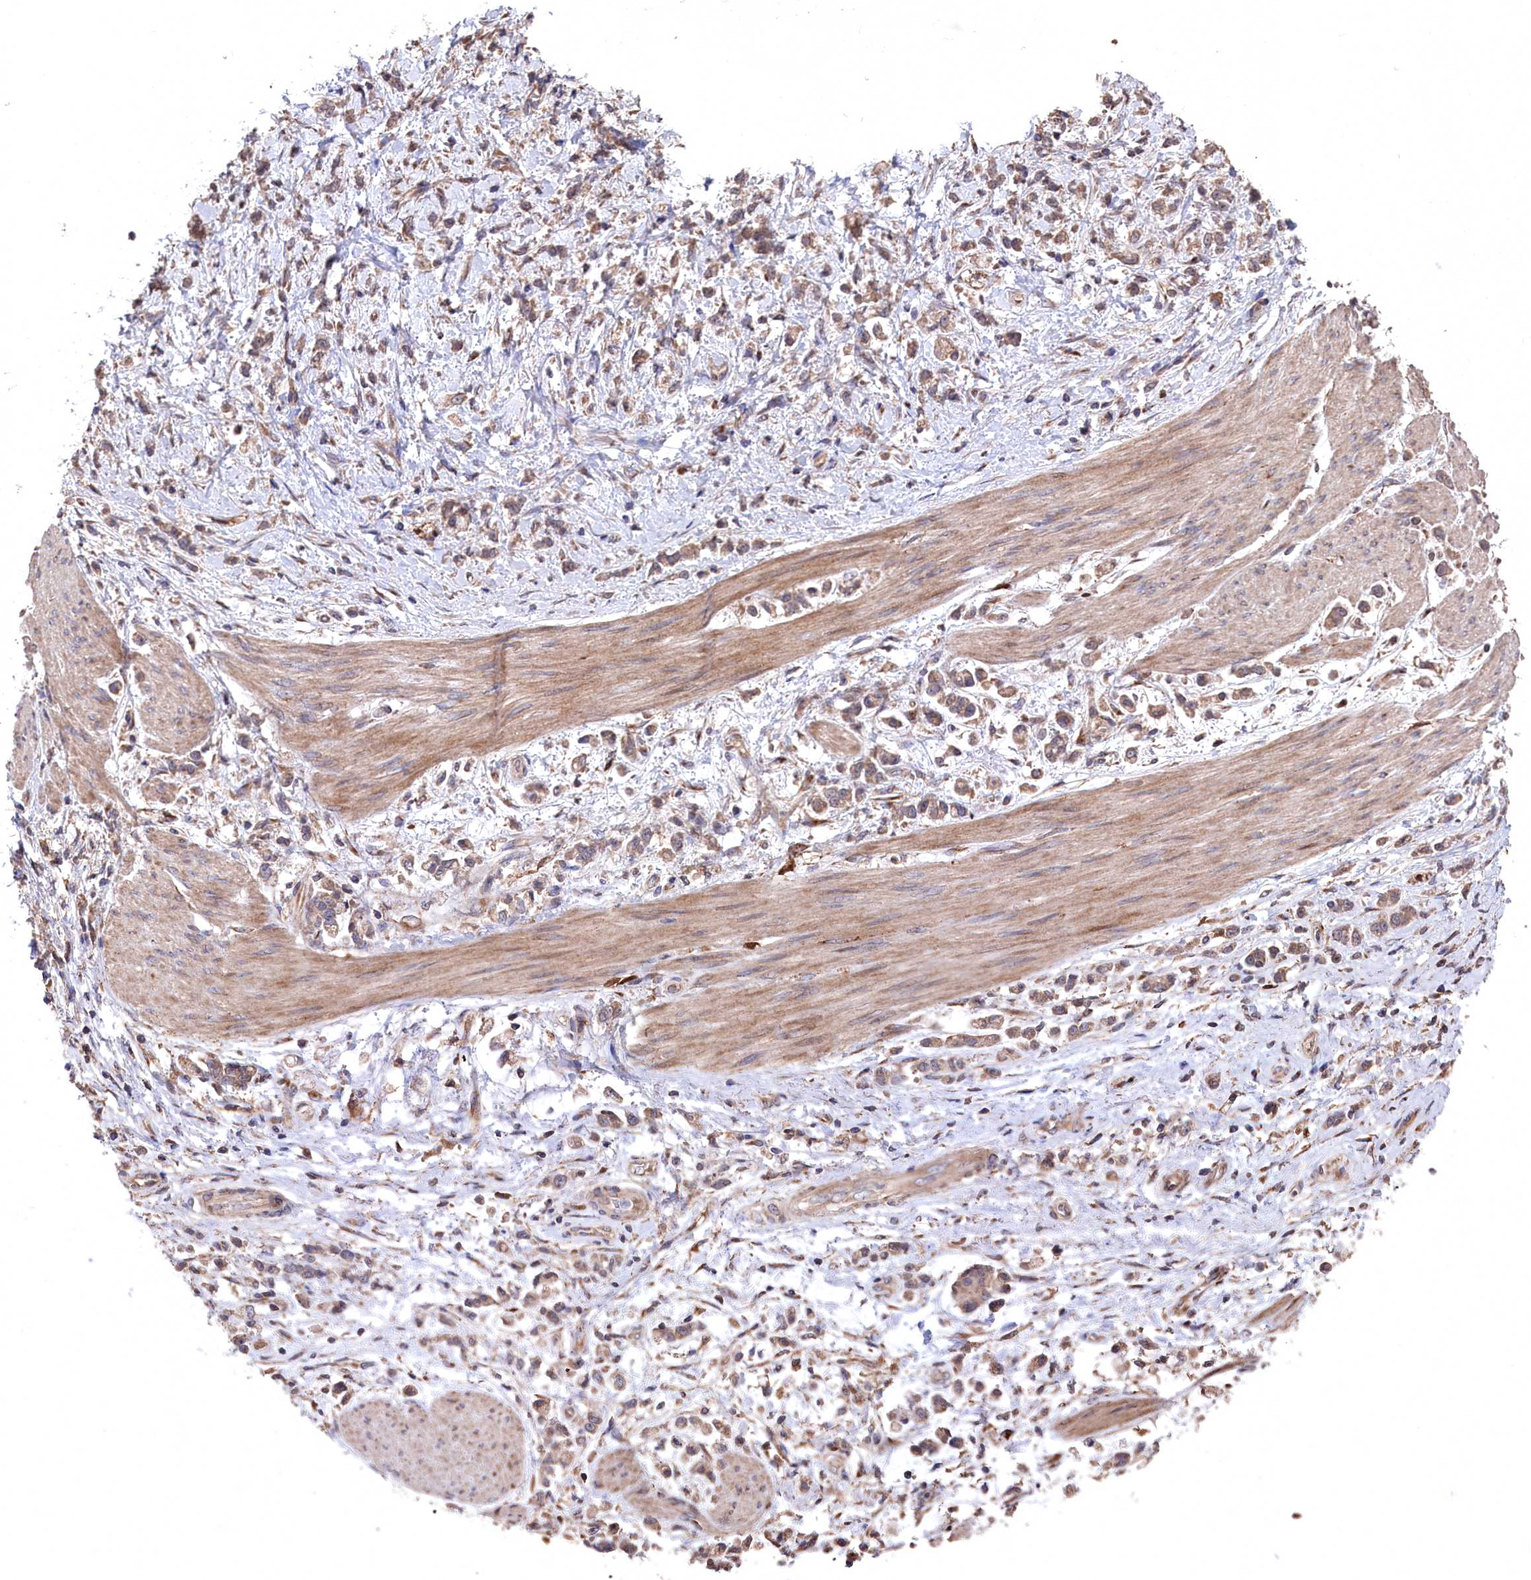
{"staining": {"intensity": "weak", "quantity": ">75%", "location": "cytoplasmic/membranous"}, "tissue": "stomach cancer", "cell_type": "Tumor cells", "image_type": "cancer", "snomed": [{"axis": "morphology", "description": "Adenocarcinoma, NOS"}, {"axis": "topography", "description": "Stomach"}], "caption": "Tumor cells reveal low levels of weak cytoplasmic/membranous staining in approximately >75% of cells in human adenocarcinoma (stomach). Nuclei are stained in blue.", "gene": "SLC12A4", "patient": {"sex": "female", "age": 60}}